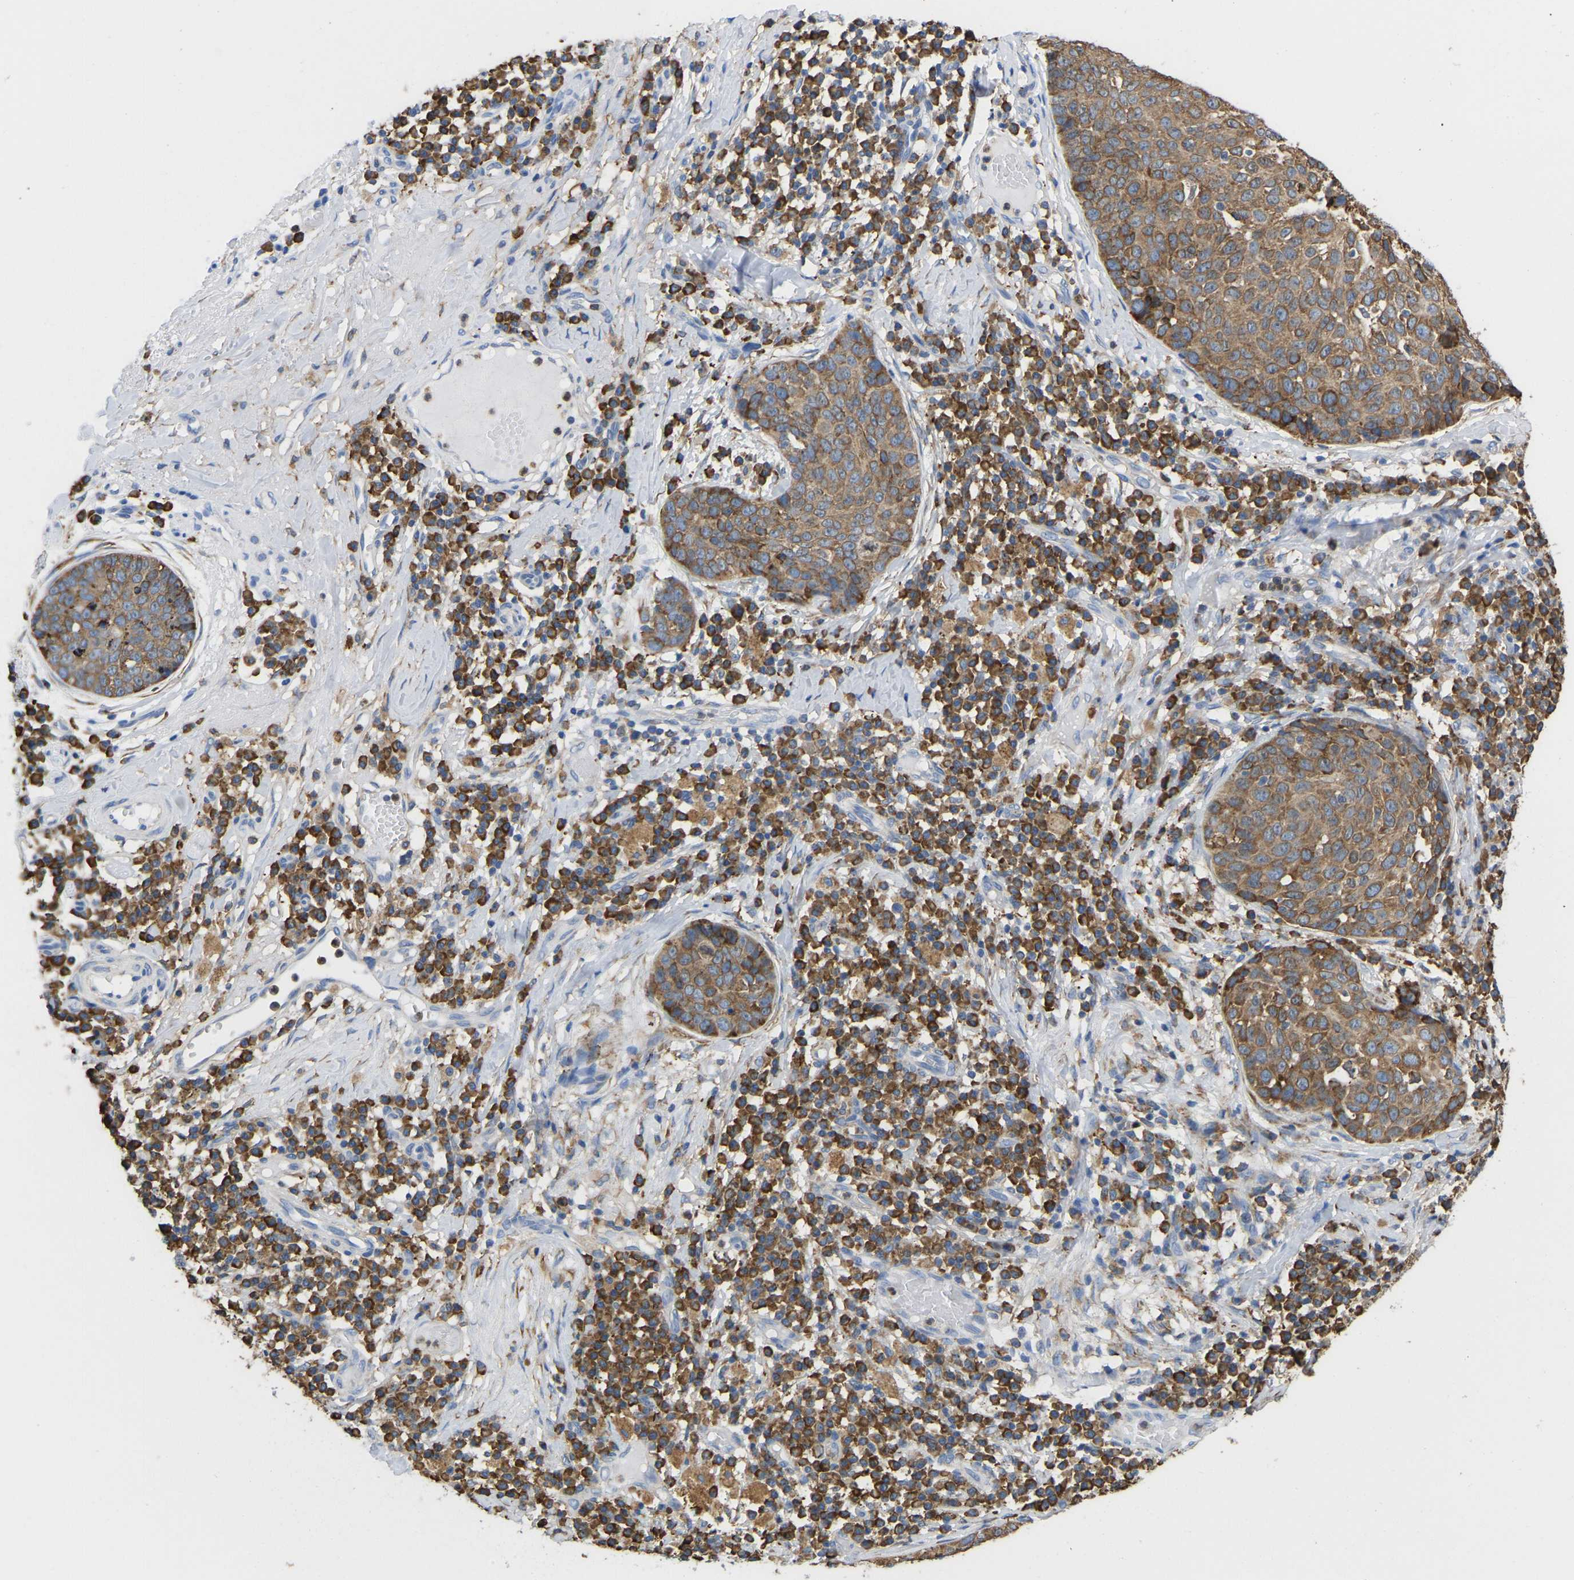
{"staining": {"intensity": "moderate", "quantity": ">75%", "location": "cytoplasmic/membranous"}, "tissue": "skin cancer", "cell_type": "Tumor cells", "image_type": "cancer", "snomed": [{"axis": "morphology", "description": "Squamous cell carcinoma in situ, NOS"}, {"axis": "morphology", "description": "Squamous cell carcinoma, NOS"}, {"axis": "topography", "description": "Skin"}], "caption": "A high-resolution photomicrograph shows IHC staining of skin cancer (squamous cell carcinoma in situ), which displays moderate cytoplasmic/membranous positivity in about >75% of tumor cells. Immunohistochemistry stains the protein in brown and the nuclei are stained blue.", "gene": "P4HB", "patient": {"sex": "male", "age": 93}}